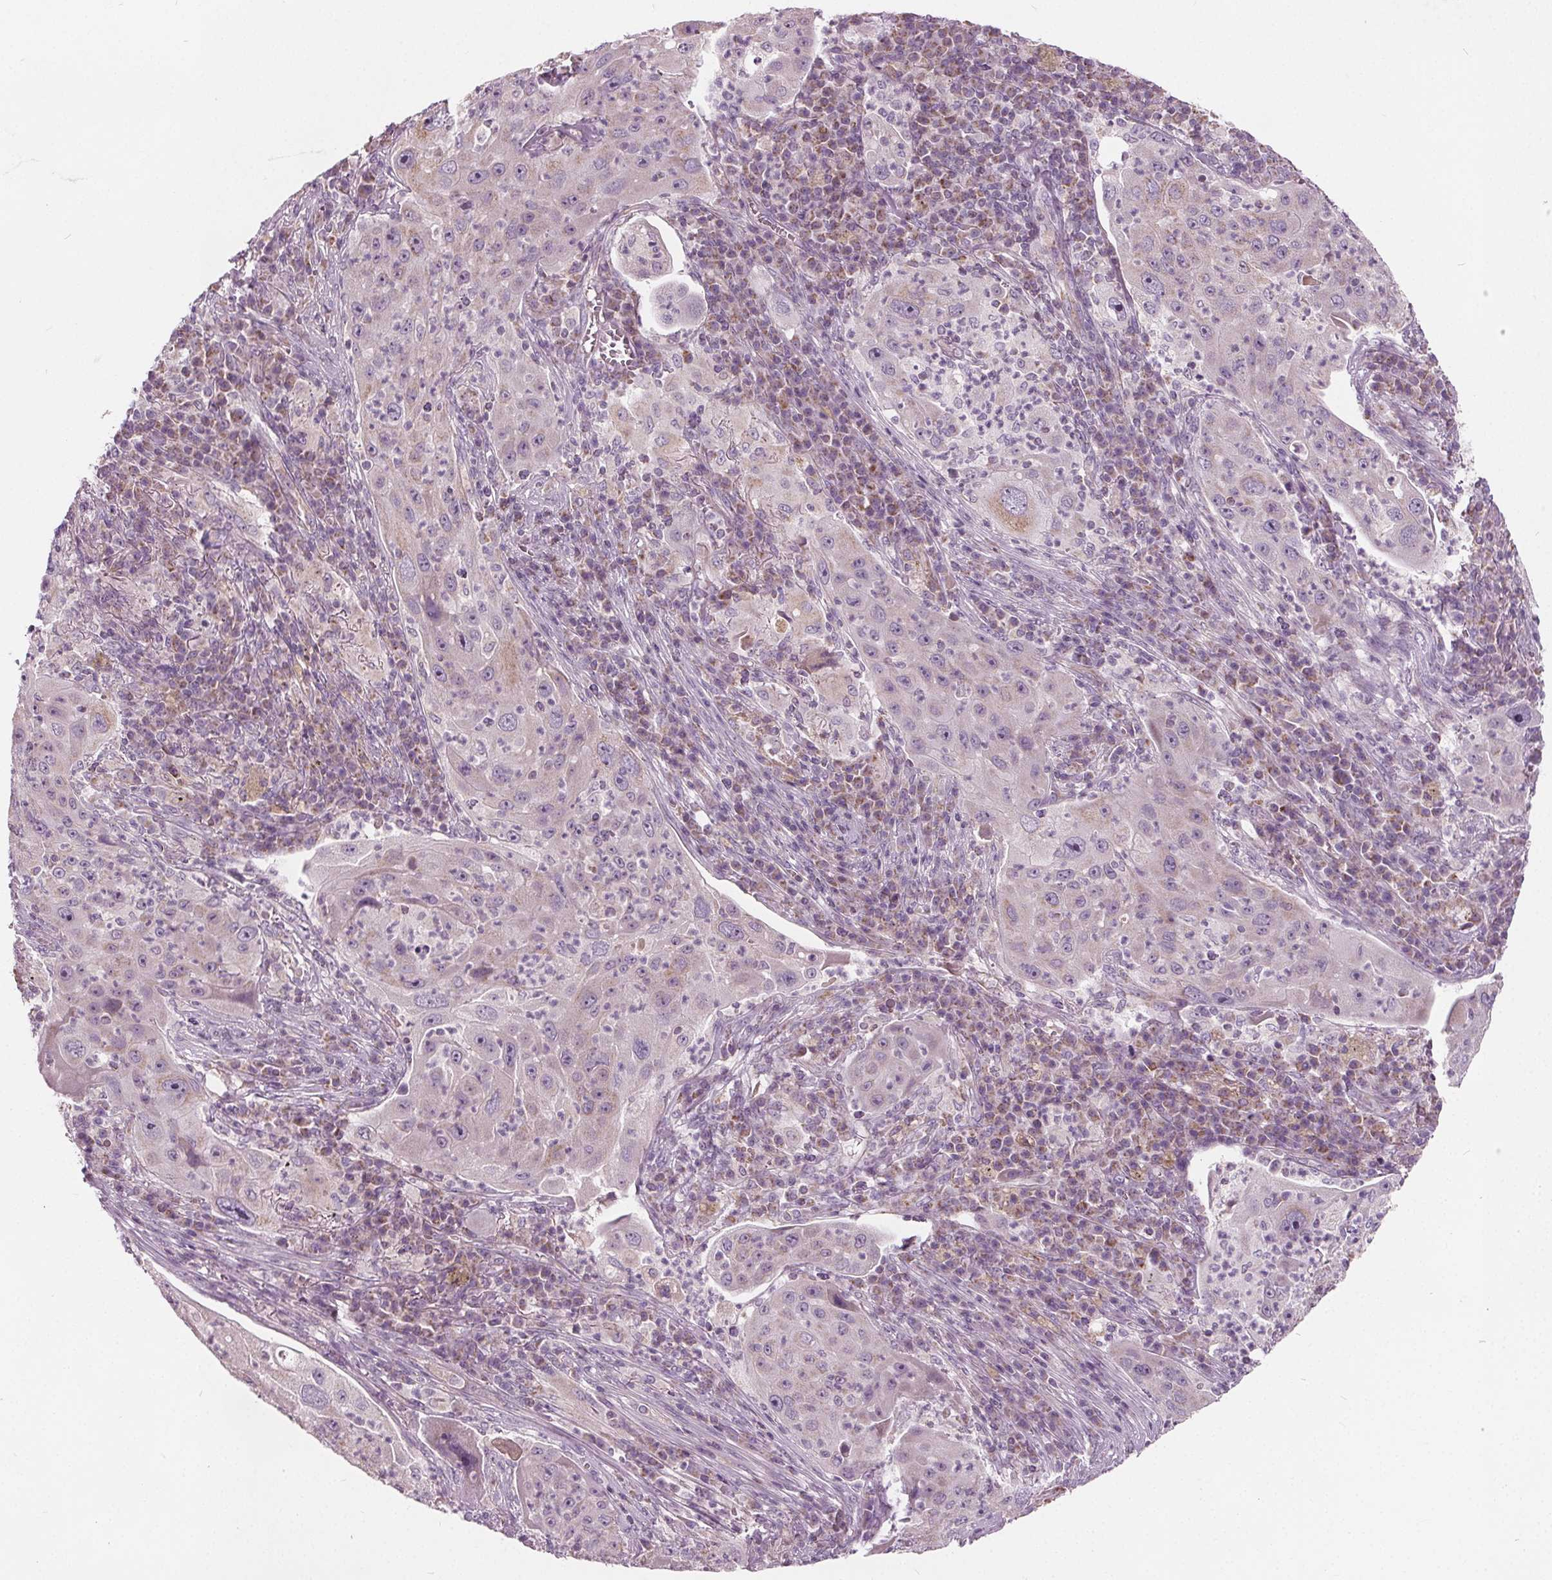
{"staining": {"intensity": "weak", "quantity": "<25%", "location": "cytoplasmic/membranous"}, "tissue": "lung cancer", "cell_type": "Tumor cells", "image_type": "cancer", "snomed": [{"axis": "morphology", "description": "Squamous cell carcinoma, NOS"}, {"axis": "topography", "description": "Lung"}], "caption": "This is an IHC photomicrograph of lung squamous cell carcinoma. There is no staining in tumor cells.", "gene": "ECI2", "patient": {"sex": "female", "age": 59}}